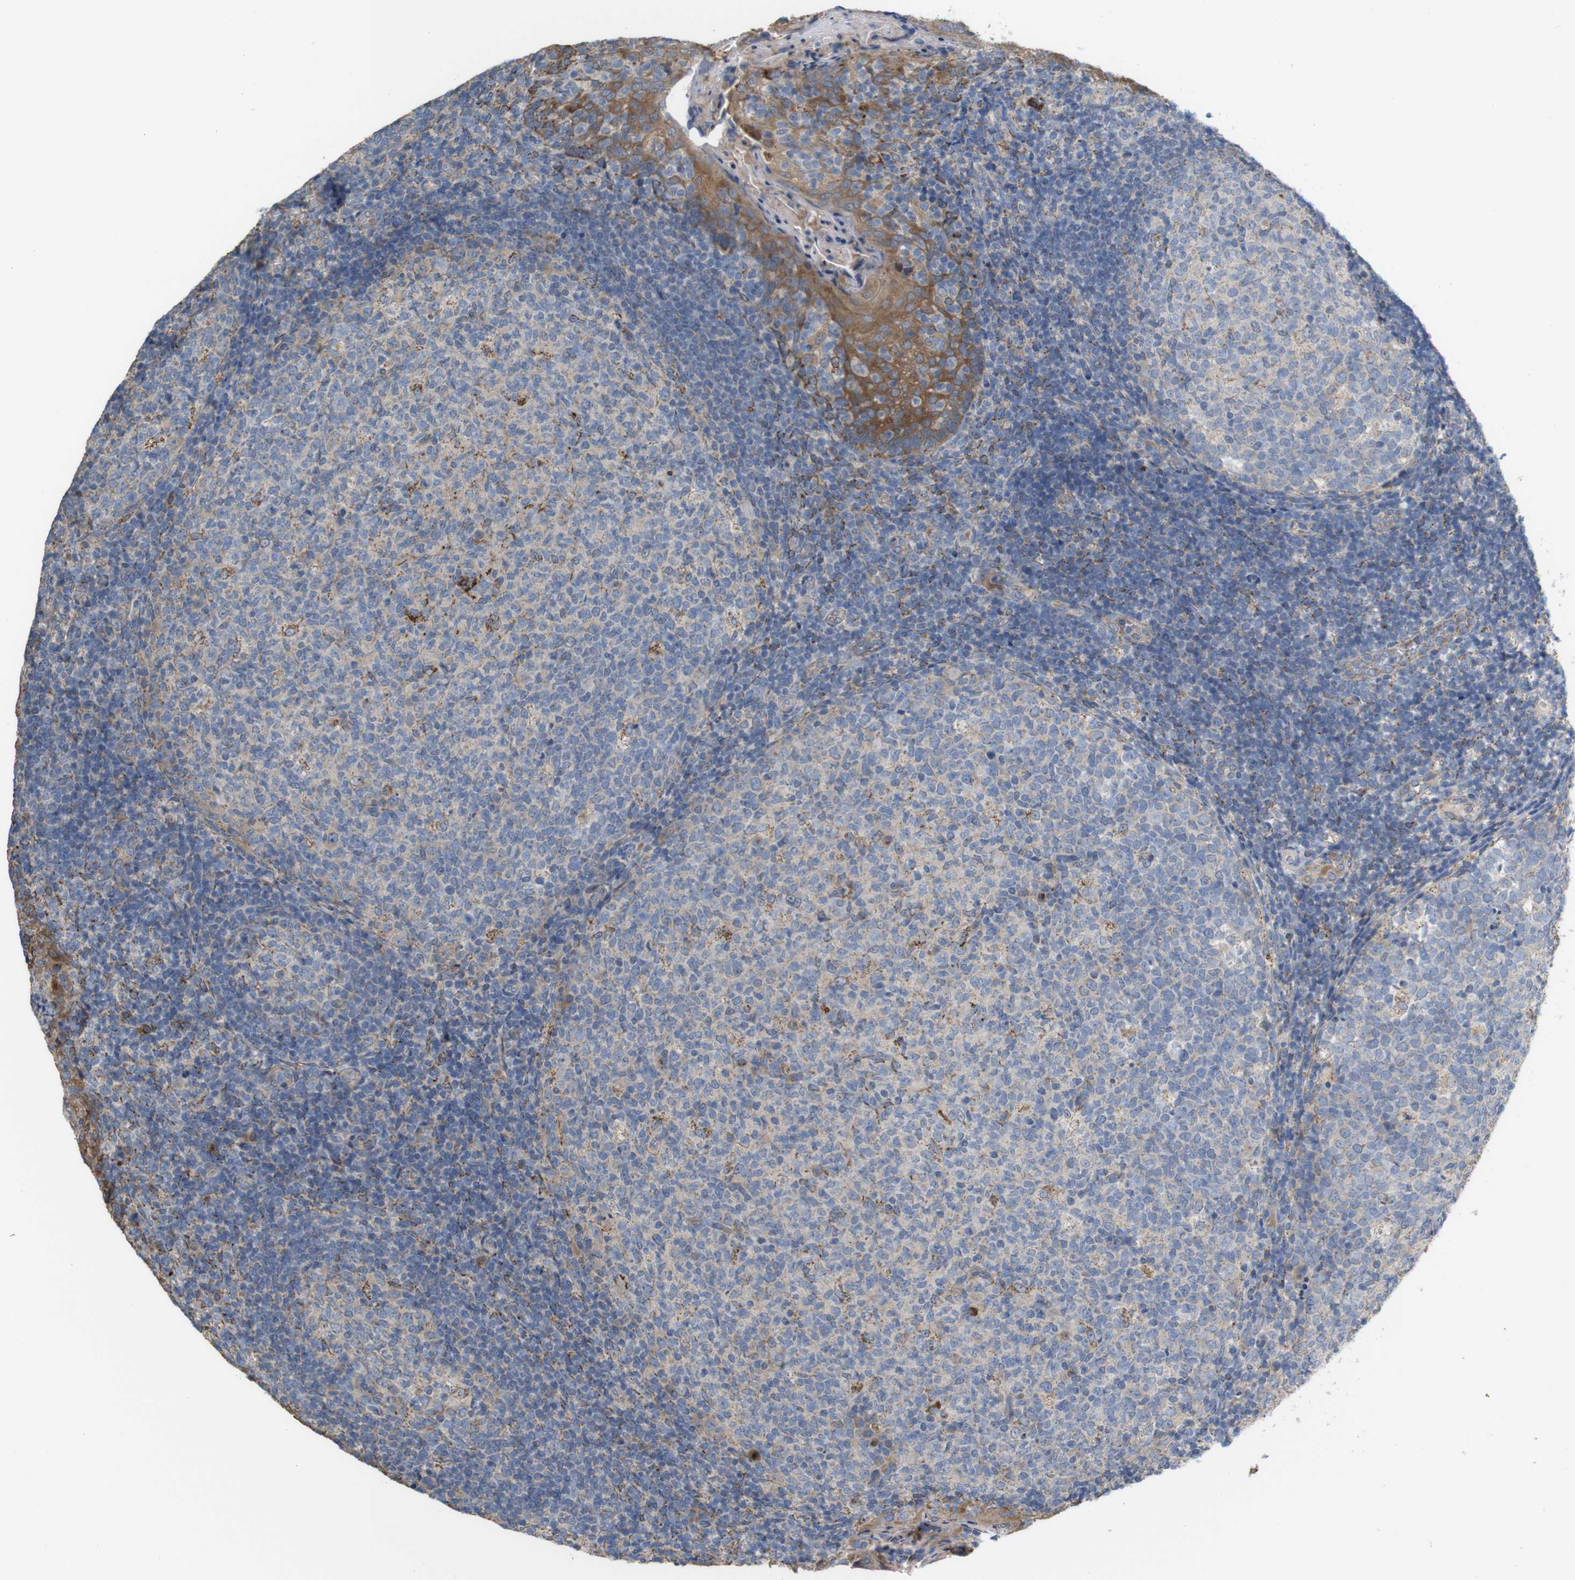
{"staining": {"intensity": "moderate", "quantity": "<25%", "location": "cytoplasmic/membranous"}, "tissue": "tonsil", "cell_type": "Germinal center cells", "image_type": "normal", "snomed": [{"axis": "morphology", "description": "Normal tissue, NOS"}, {"axis": "topography", "description": "Tonsil"}], "caption": "Immunohistochemistry (IHC) (DAB) staining of unremarkable human tonsil reveals moderate cytoplasmic/membranous protein staining in about <25% of germinal center cells. (DAB IHC with brightfield microscopy, high magnification).", "gene": "PTPRR", "patient": {"sex": "female", "age": 19}}